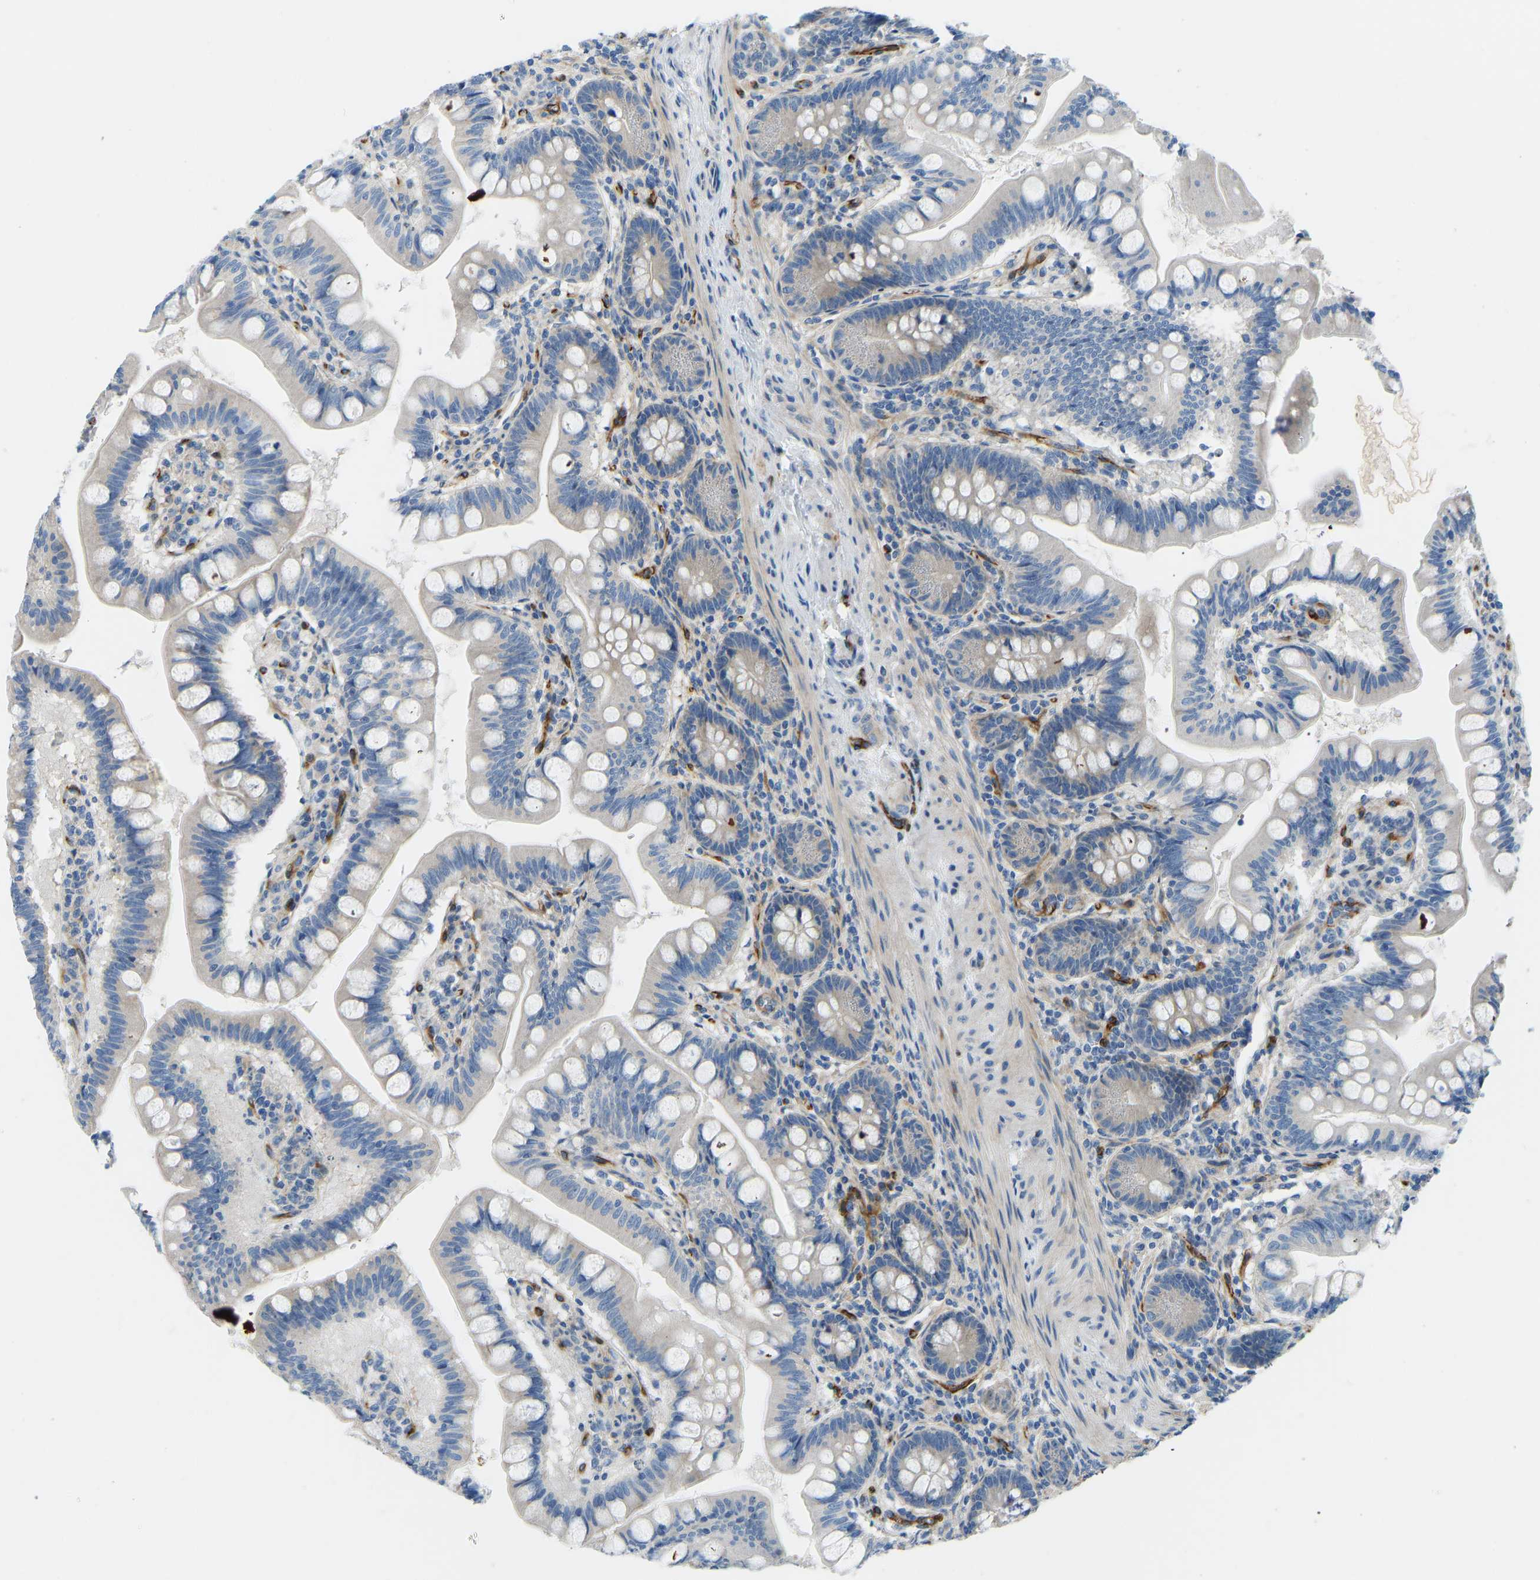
{"staining": {"intensity": "weak", "quantity": "25%-75%", "location": "cytoplasmic/membranous"}, "tissue": "small intestine", "cell_type": "Glandular cells", "image_type": "normal", "snomed": [{"axis": "morphology", "description": "Normal tissue, NOS"}, {"axis": "topography", "description": "Small intestine"}], "caption": "Brown immunohistochemical staining in normal small intestine exhibits weak cytoplasmic/membranous positivity in about 25%-75% of glandular cells.", "gene": "COL15A1", "patient": {"sex": "male", "age": 7}}